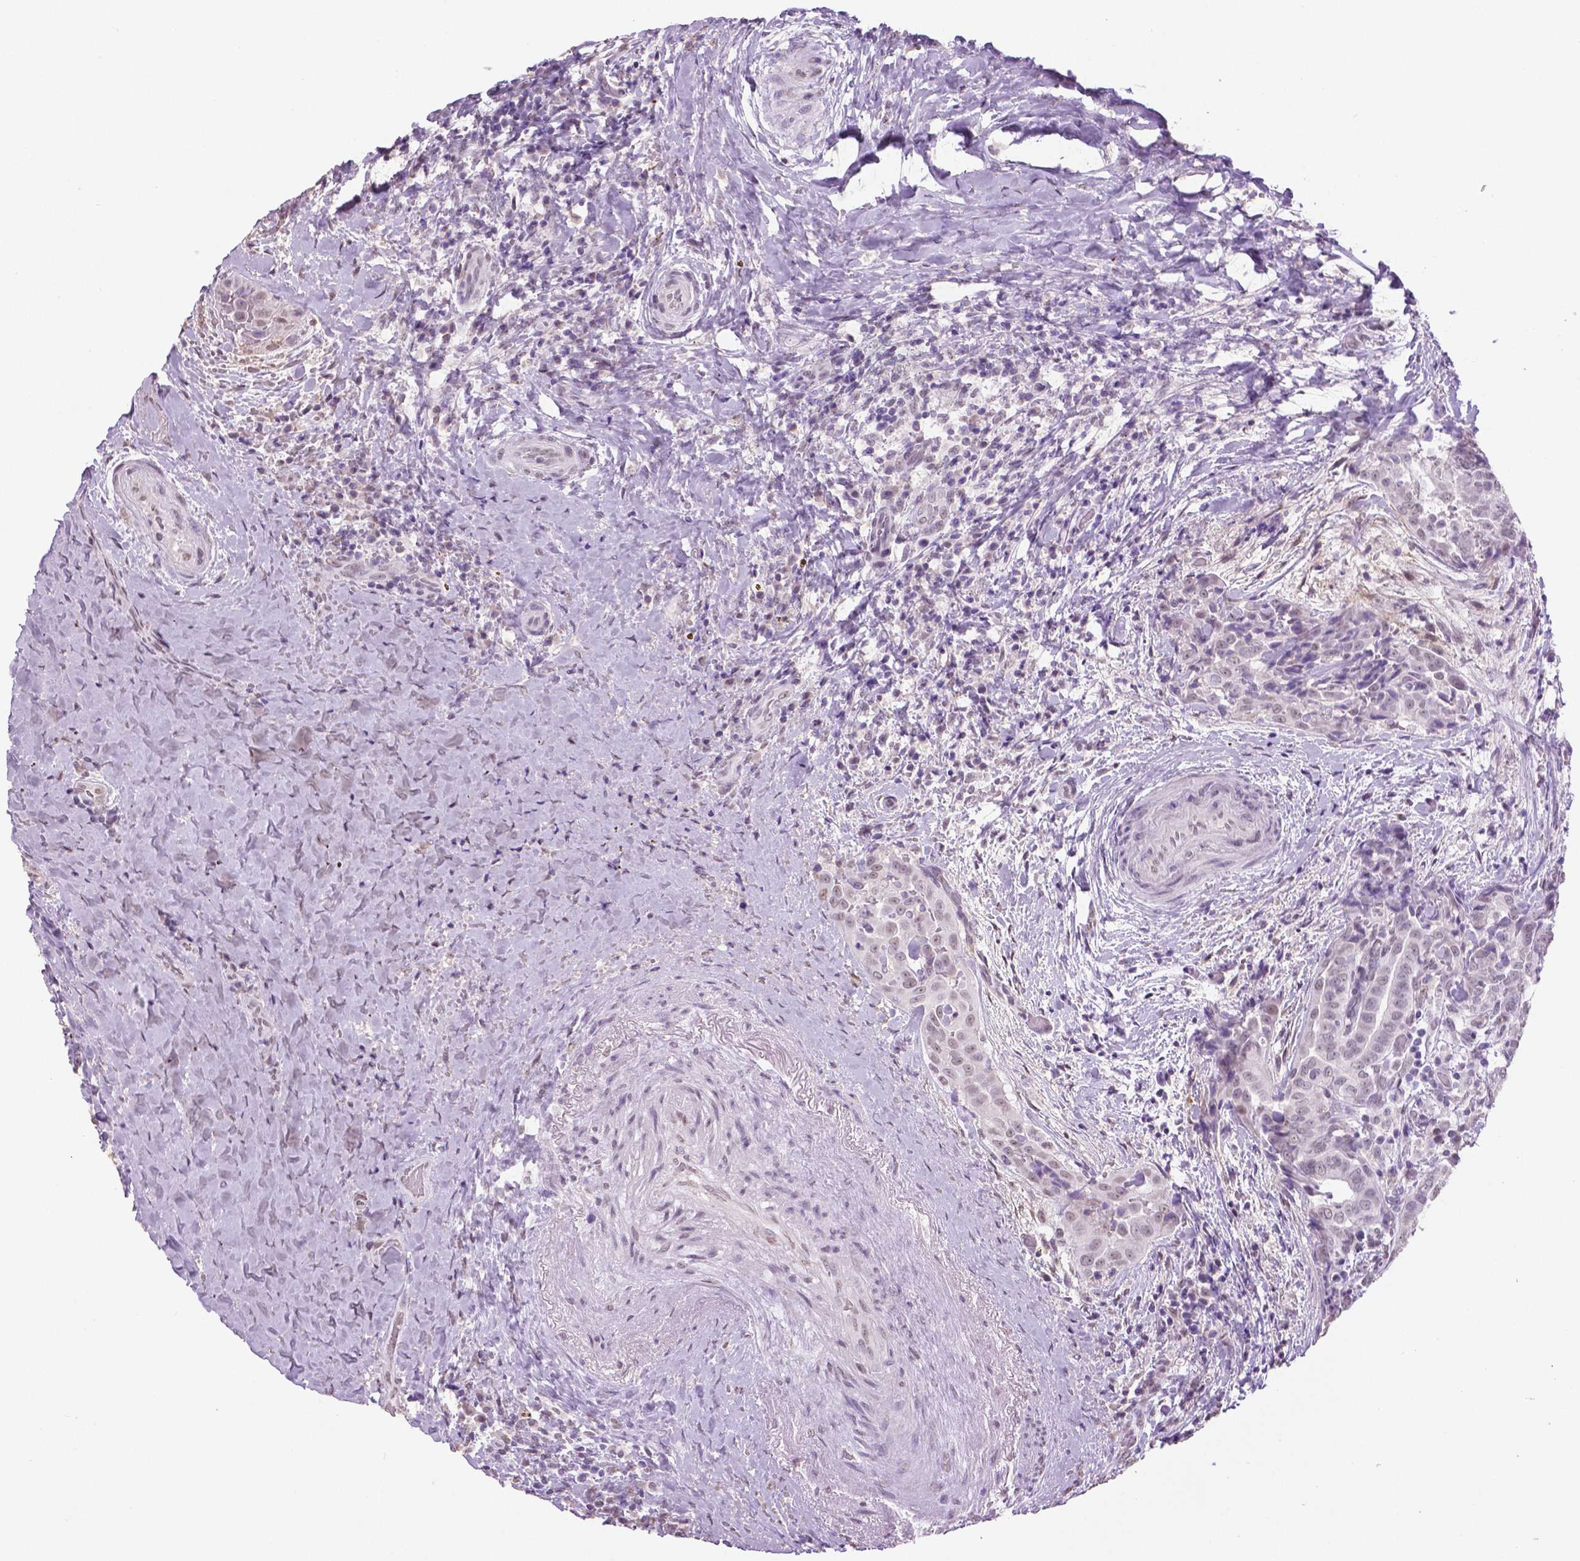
{"staining": {"intensity": "negative", "quantity": "none", "location": "none"}, "tissue": "thyroid cancer", "cell_type": "Tumor cells", "image_type": "cancer", "snomed": [{"axis": "morphology", "description": "Papillary adenocarcinoma, NOS"}, {"axis": "morphology", "description": "Papillary adenoma metastatic"}, {"axis": "topography", "description": "Thyroid gland"}], "caption": "Immunohistochemistry image of neoplastic tissue: thyroid papillary adenoma metastatic stained with DAB (3,3'-diaminobenzidine) exhibits no significant protein expression in tumor cells. (Stains: DAB immunohistochemistry (IHC) with hematoxylin counter stain, Microscopy: brightfield microscopy at high magnification).", "gene": "IGF2BP1", "patient": {"sex": "female", "age": 50}}